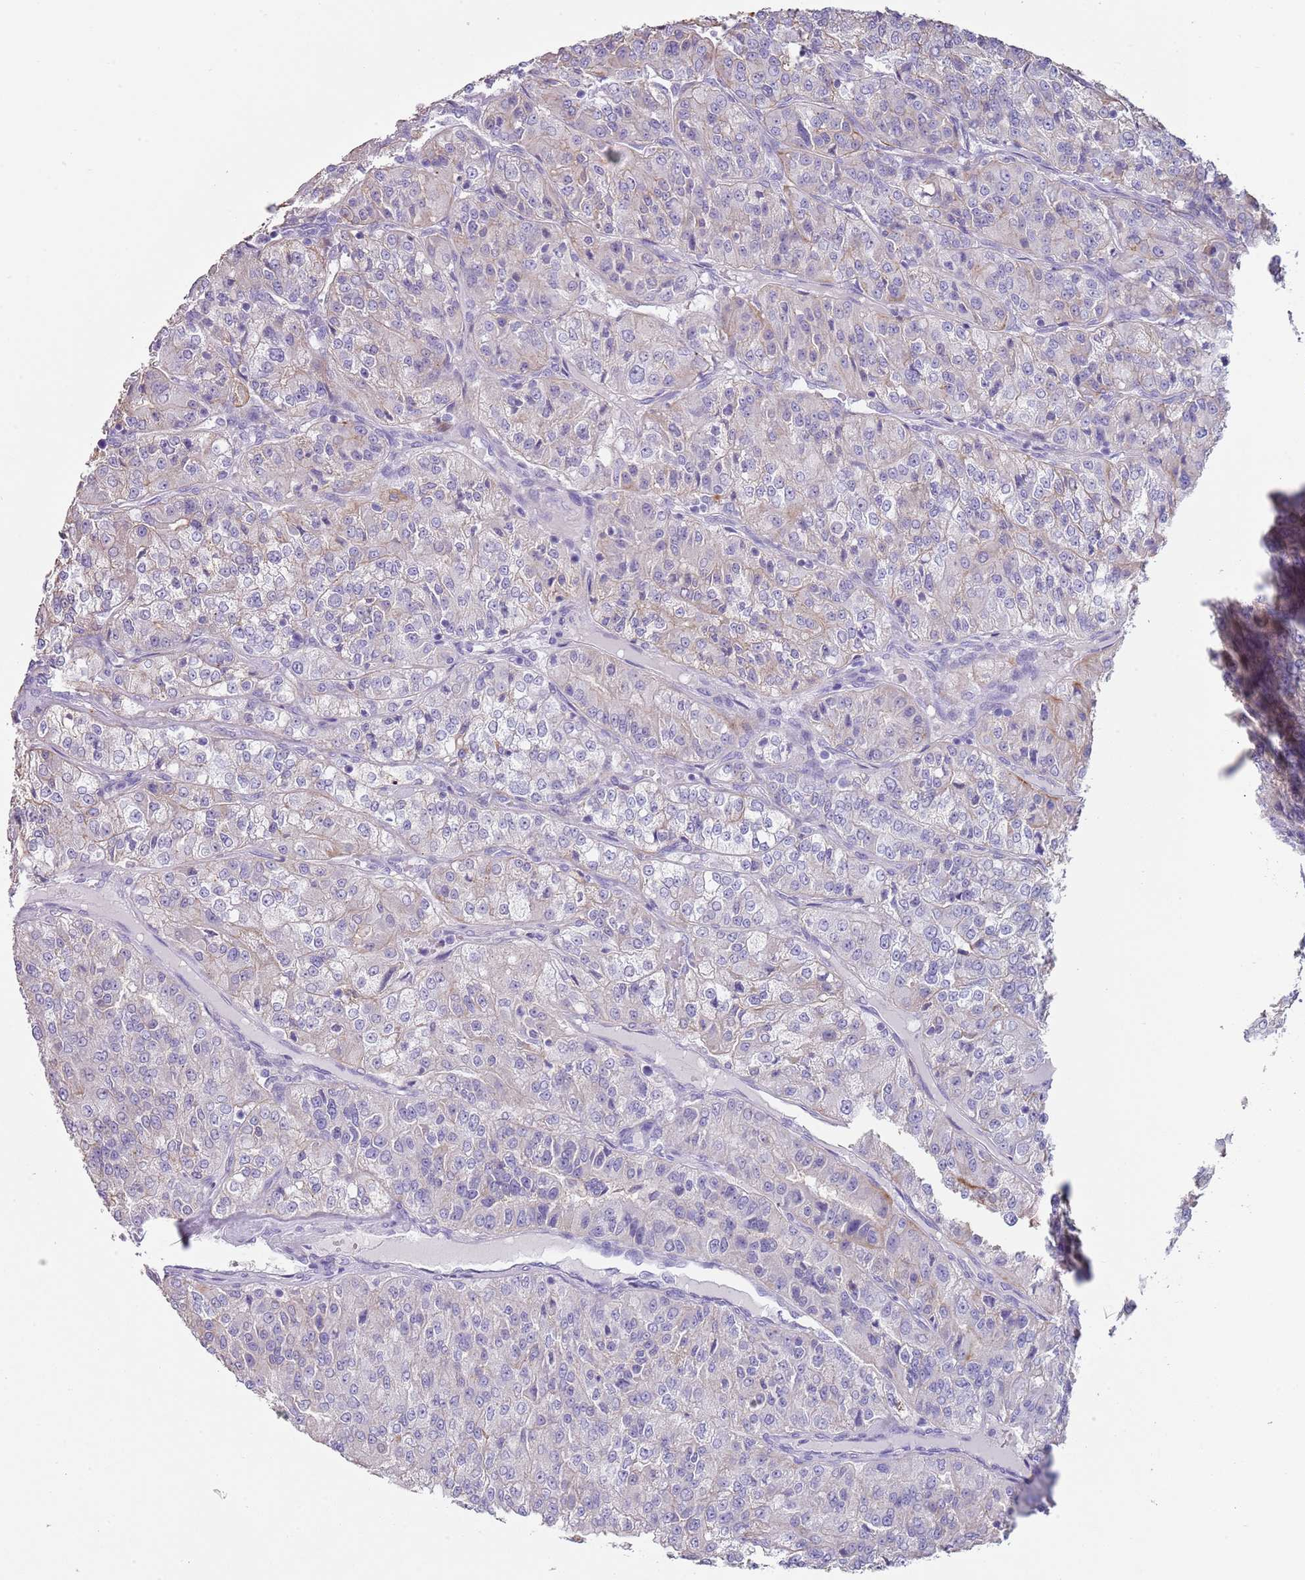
{"staining": {"intensity": "negative", "quantity": "none", "location": "none"}, "tissue": "renal cancer", "cell_type": "Tumor cells", "image_type": "cancer", "snomed": [{"axis": "morphology", "description": "Adenocarcinoma, NOS"}, {"axis": "topography", "description": "Kidney"}], "caption": "High magnification brightfield microscopy of adenocarcinoma (renal) stained with DAB (brown) and counterstained with hematoxylin (blue): tumor cells show no significant expression.", "gene": "NBPF3", "patient": {"sex": "female", "age": 63}}